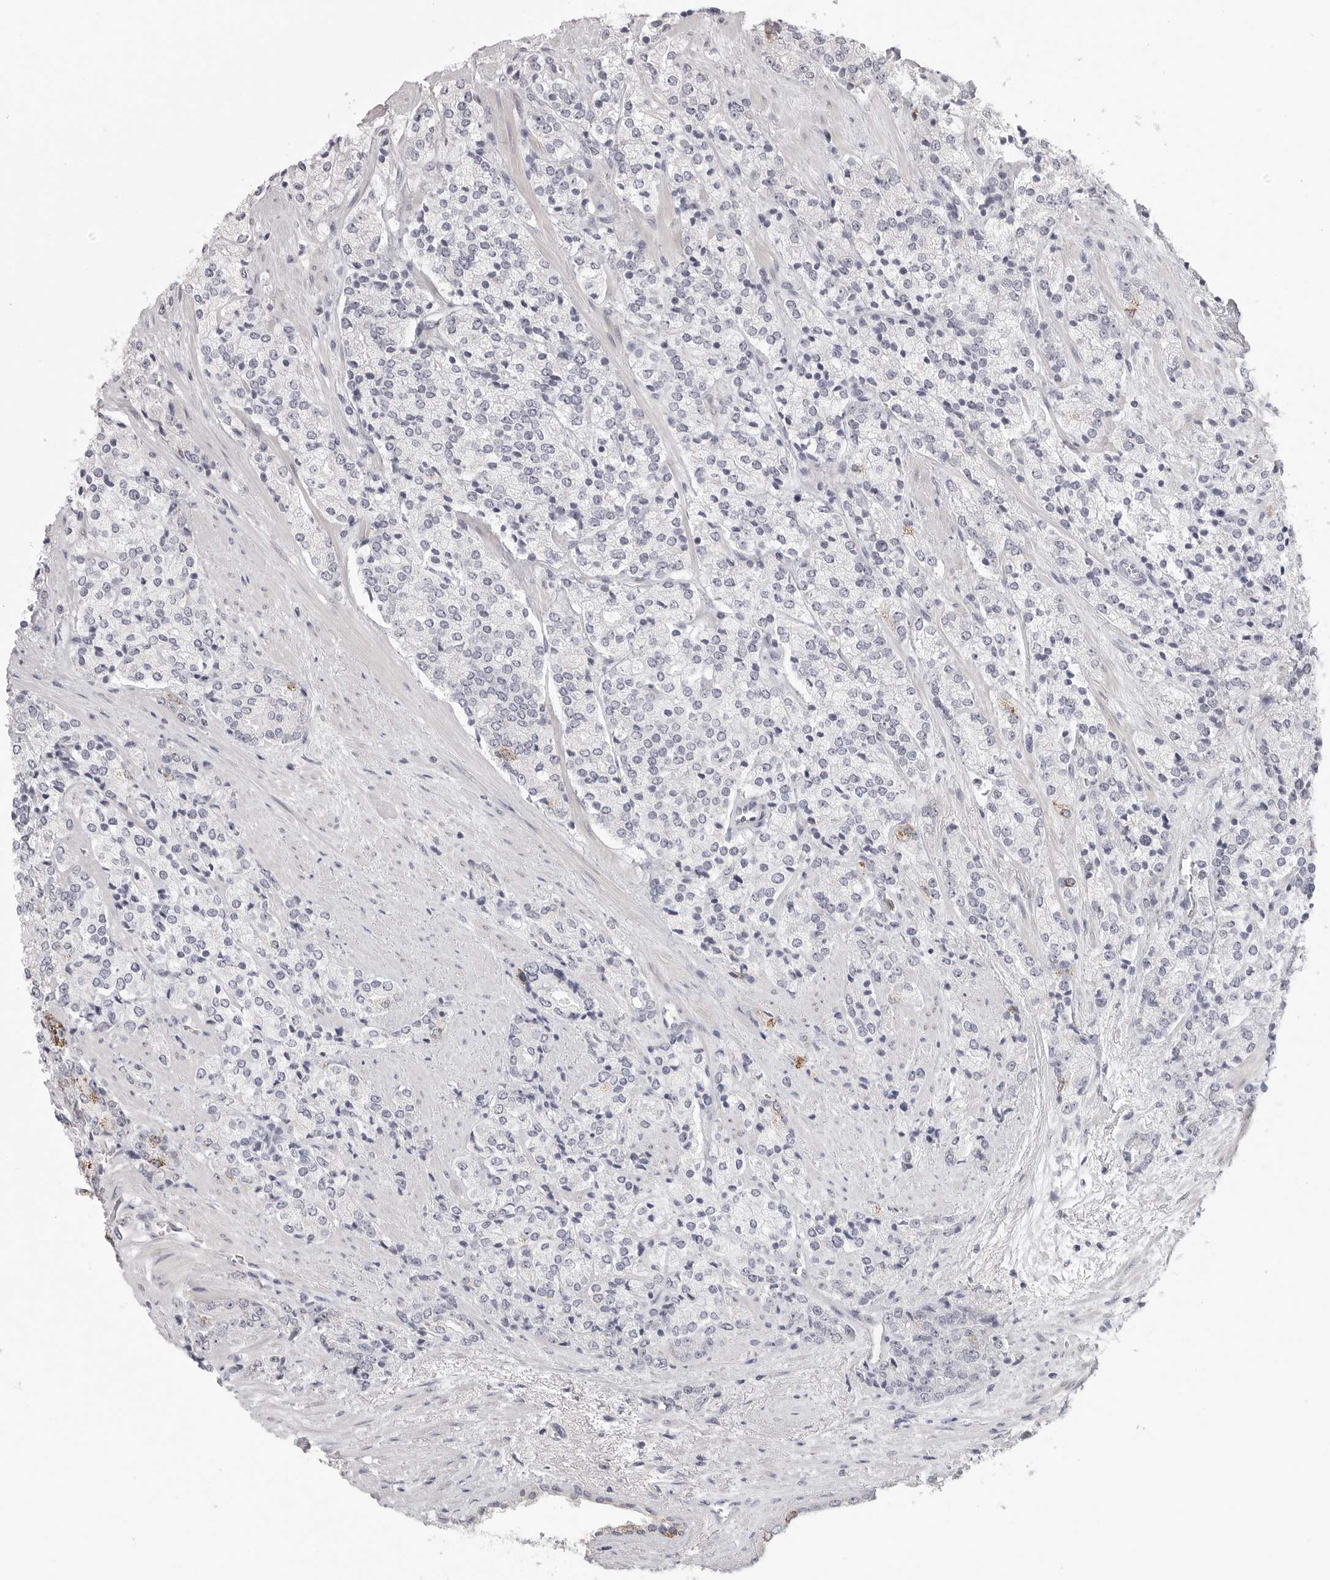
{"staining": {"intensity": "negative", "quantity": "none", "location": "none"}, "tissue": "prostate cancer", "cell_type": "Tumor cells", "image_type": "cancer", "snomed": [{"axis": "morphology", "description": "Adenocarcinoma, High grade"}, {"axis": "topography", "description": "Prostate"}], "caption": "The immunohistochemistry (IHC) image has no significant staining in tumor cells of prostate cancer (high-grade adenocarcinoma) tissue.", "gene": "HMGCS2", "patient": {"sex": "male", "age": 71}}